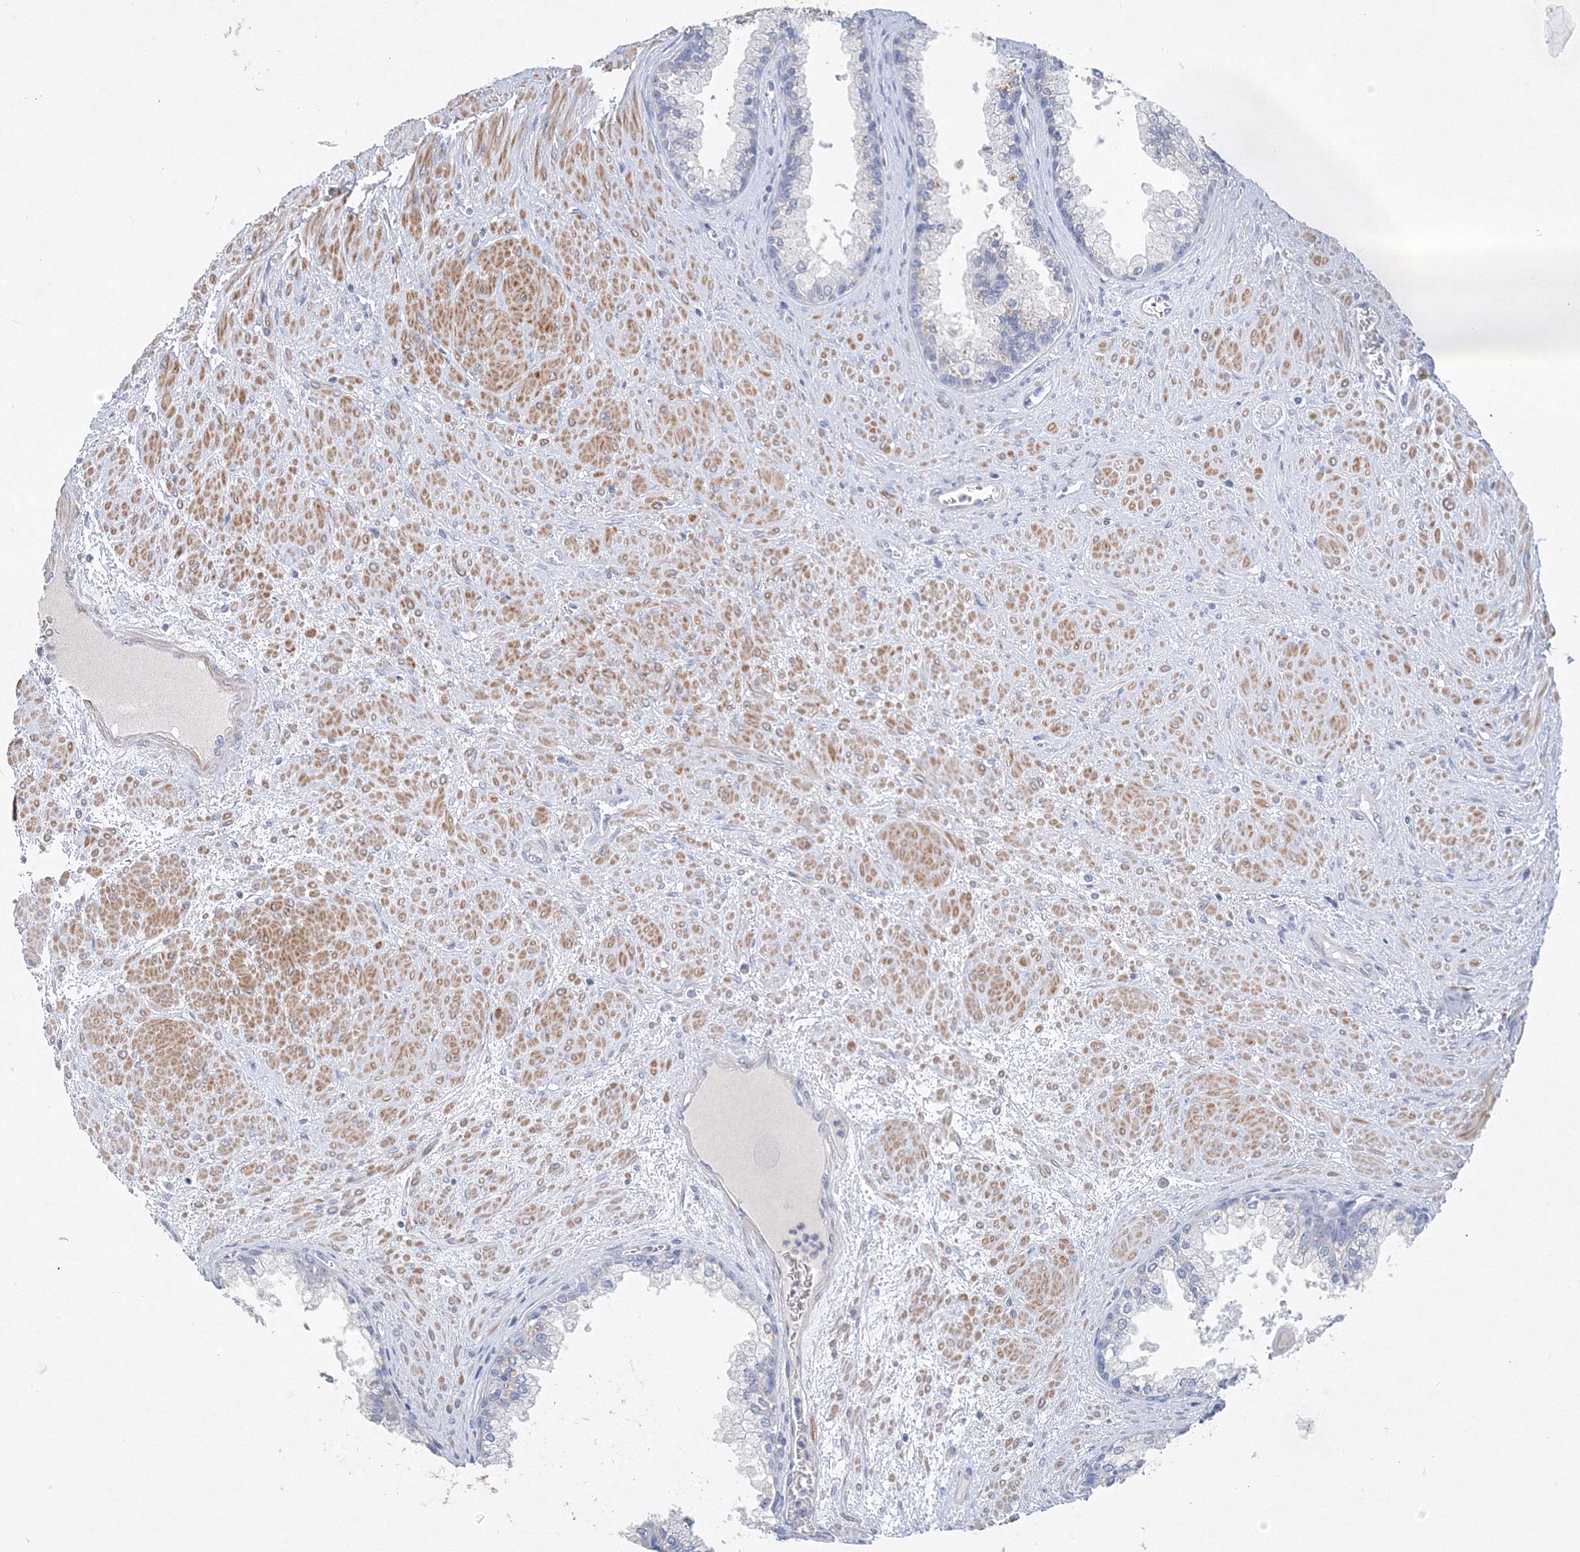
{"staining": {"intensity": "negative", "quantity": "none", "location": "none"}, "tissue": "prostate cancer", "cell_type": "Tumor cells", "image_type": "cancer", "snomed": [{"axis": "morphology", "description": "Normal tissue, NOS"}, {"axis": "morphology", "description": "Adenocarcinoma, Low grade"}, {"axis": "topography", "description": "Prostate"}, {"axis": "topography", "description": "Peripheral nerve tissue"}], "caption": "Tumor cells show no significant protein positivity in prostate cancer (low-grade adenocarcinoma).", "gene": "OSBPL6", "patient": {"sex": "male", "age": 71}}